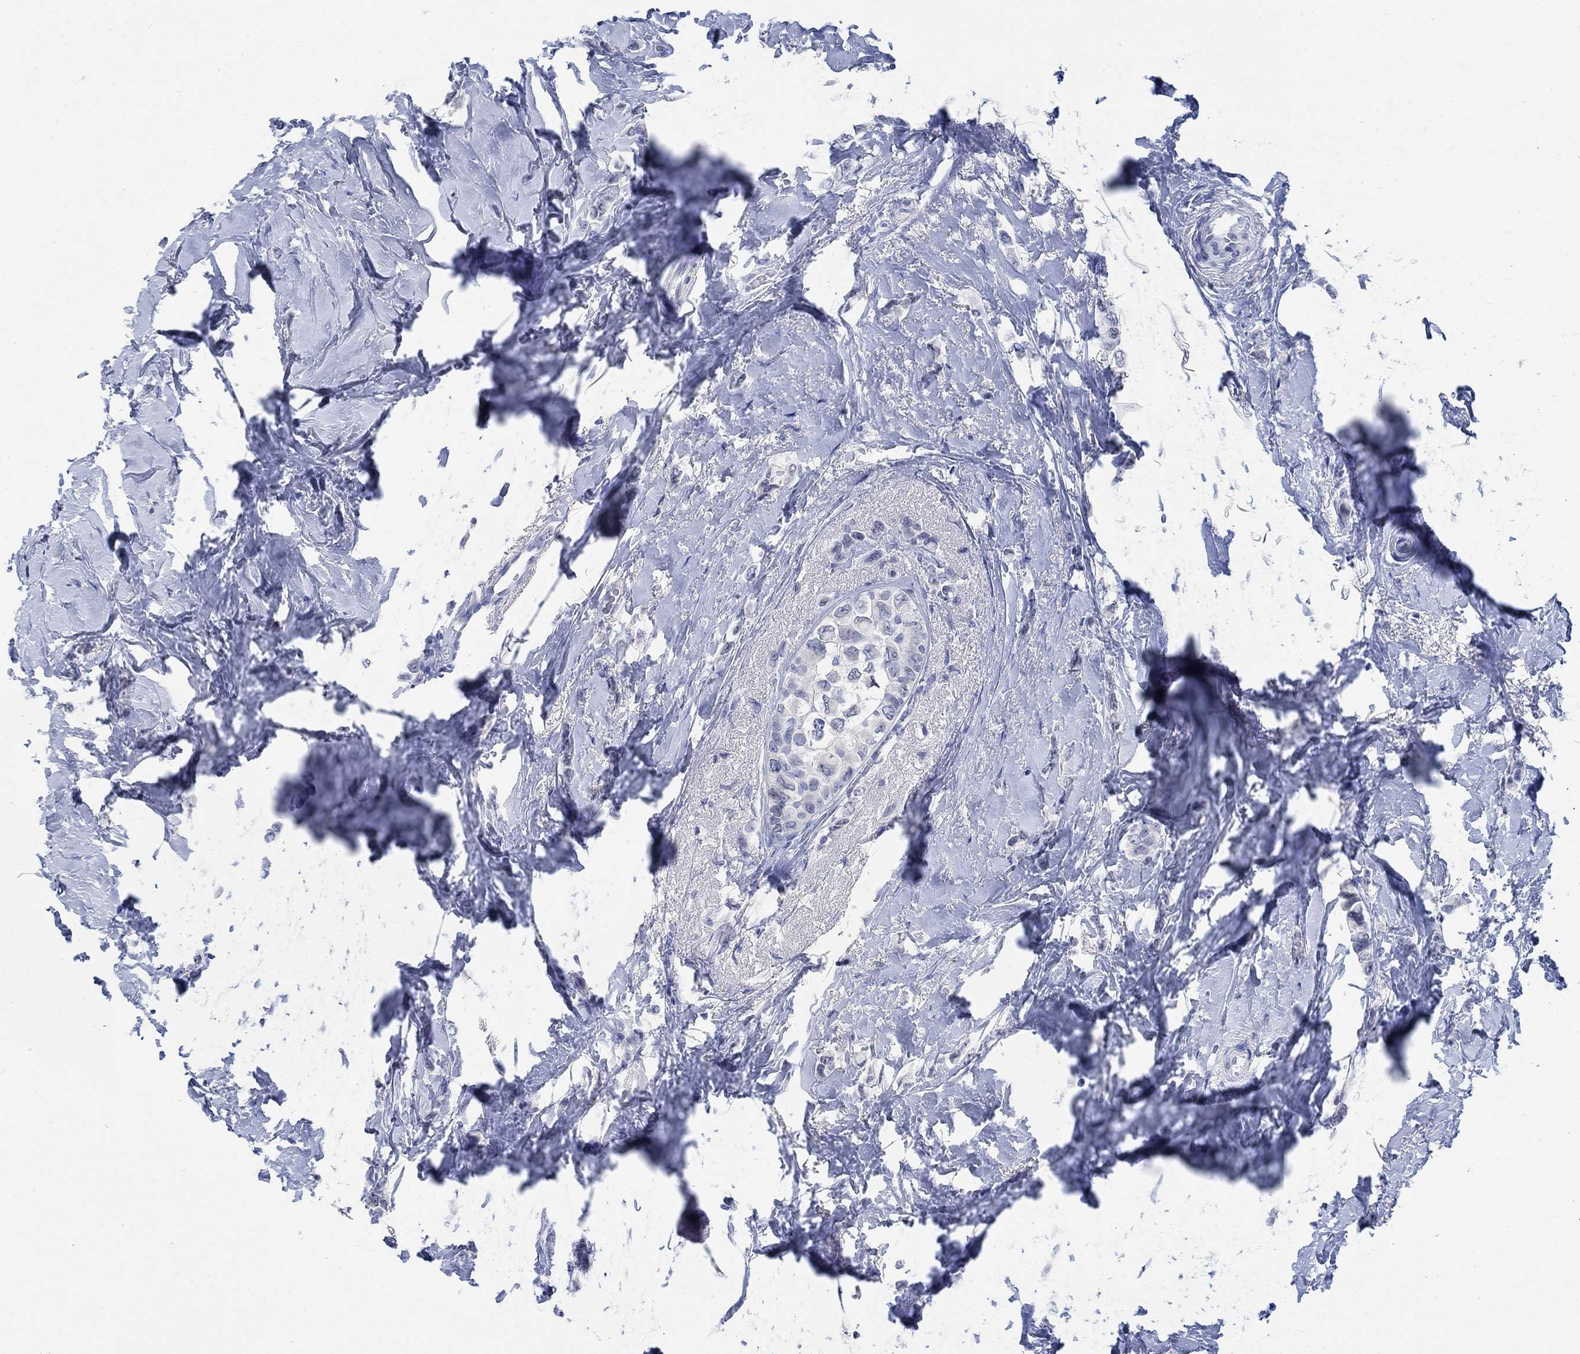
{"staining": {"intensity": "negative", "quantity": "none", "location": "none"}, "tissue": "breast cancer", "cell_type": "Tumor cells", "image_type": "cancer", "snomed": [{"axis": "morphology", "description": "Lobular carcinoma"}, {"axis": "topography", "description": "Breast"}], "caption": "DAB immunohistochemical staining of human lobular carcinoma (breast) reveals no significant expression in tumor cells.", "gene": "CAMK2N1", "patient": {"sex": "female", "age": 66}}